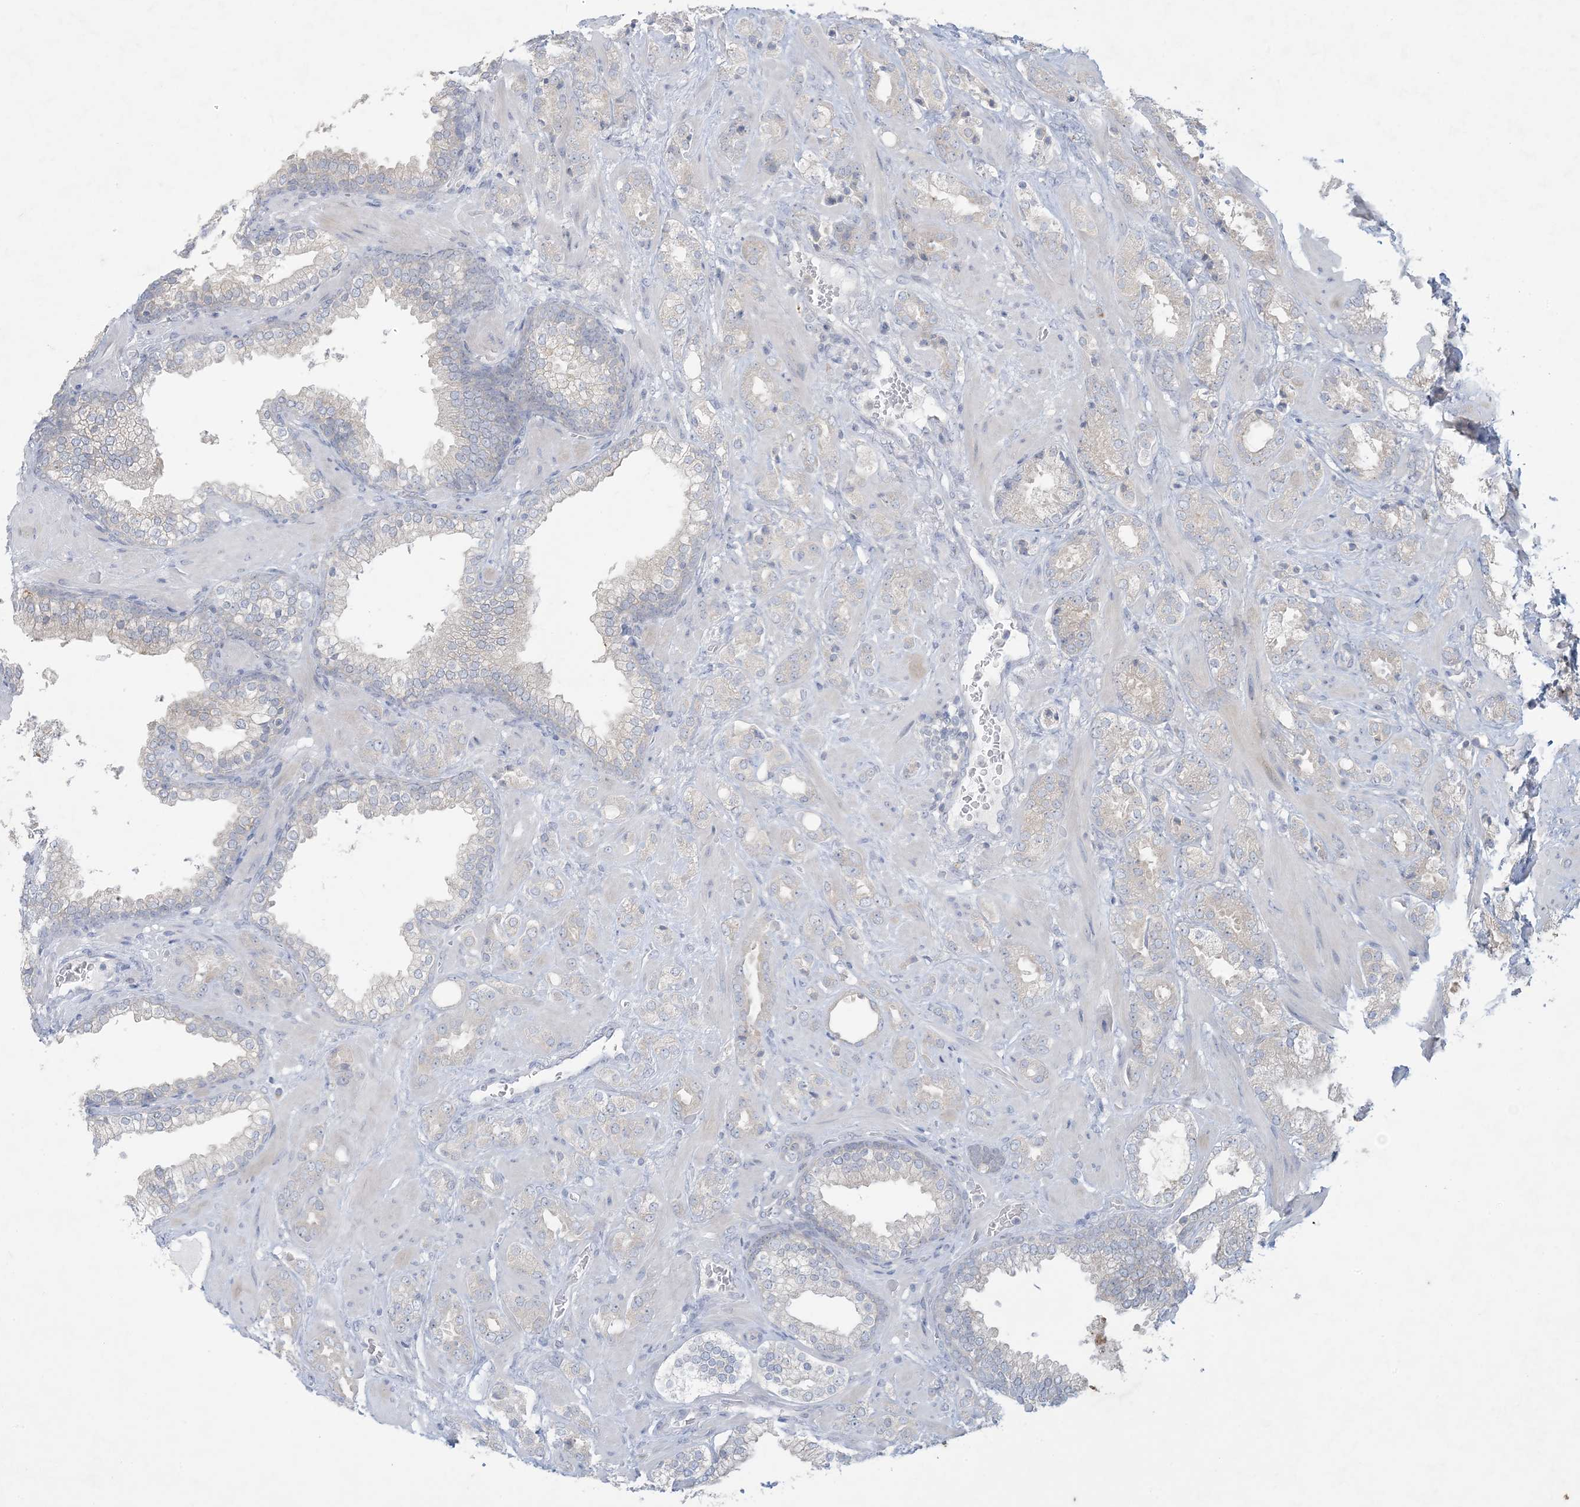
{"staining": {"intensity": "negative", "quantity": "none", "location": "none"}, "tissue": "prostate cancer", "cell_type": "Tumor cells", "image_type": "cancer", "snomed": [{"axis": "morphology", "description": "Adenocarcinoma, High grade"}, {"axis": "topography", "description": "Prostate"}], "caption": "Tumor cells show no significant staining in high-grade adenocarcinoma (prostate).", "gene": "KIF3A", "patient": {"sex": "male", "age": 64}}